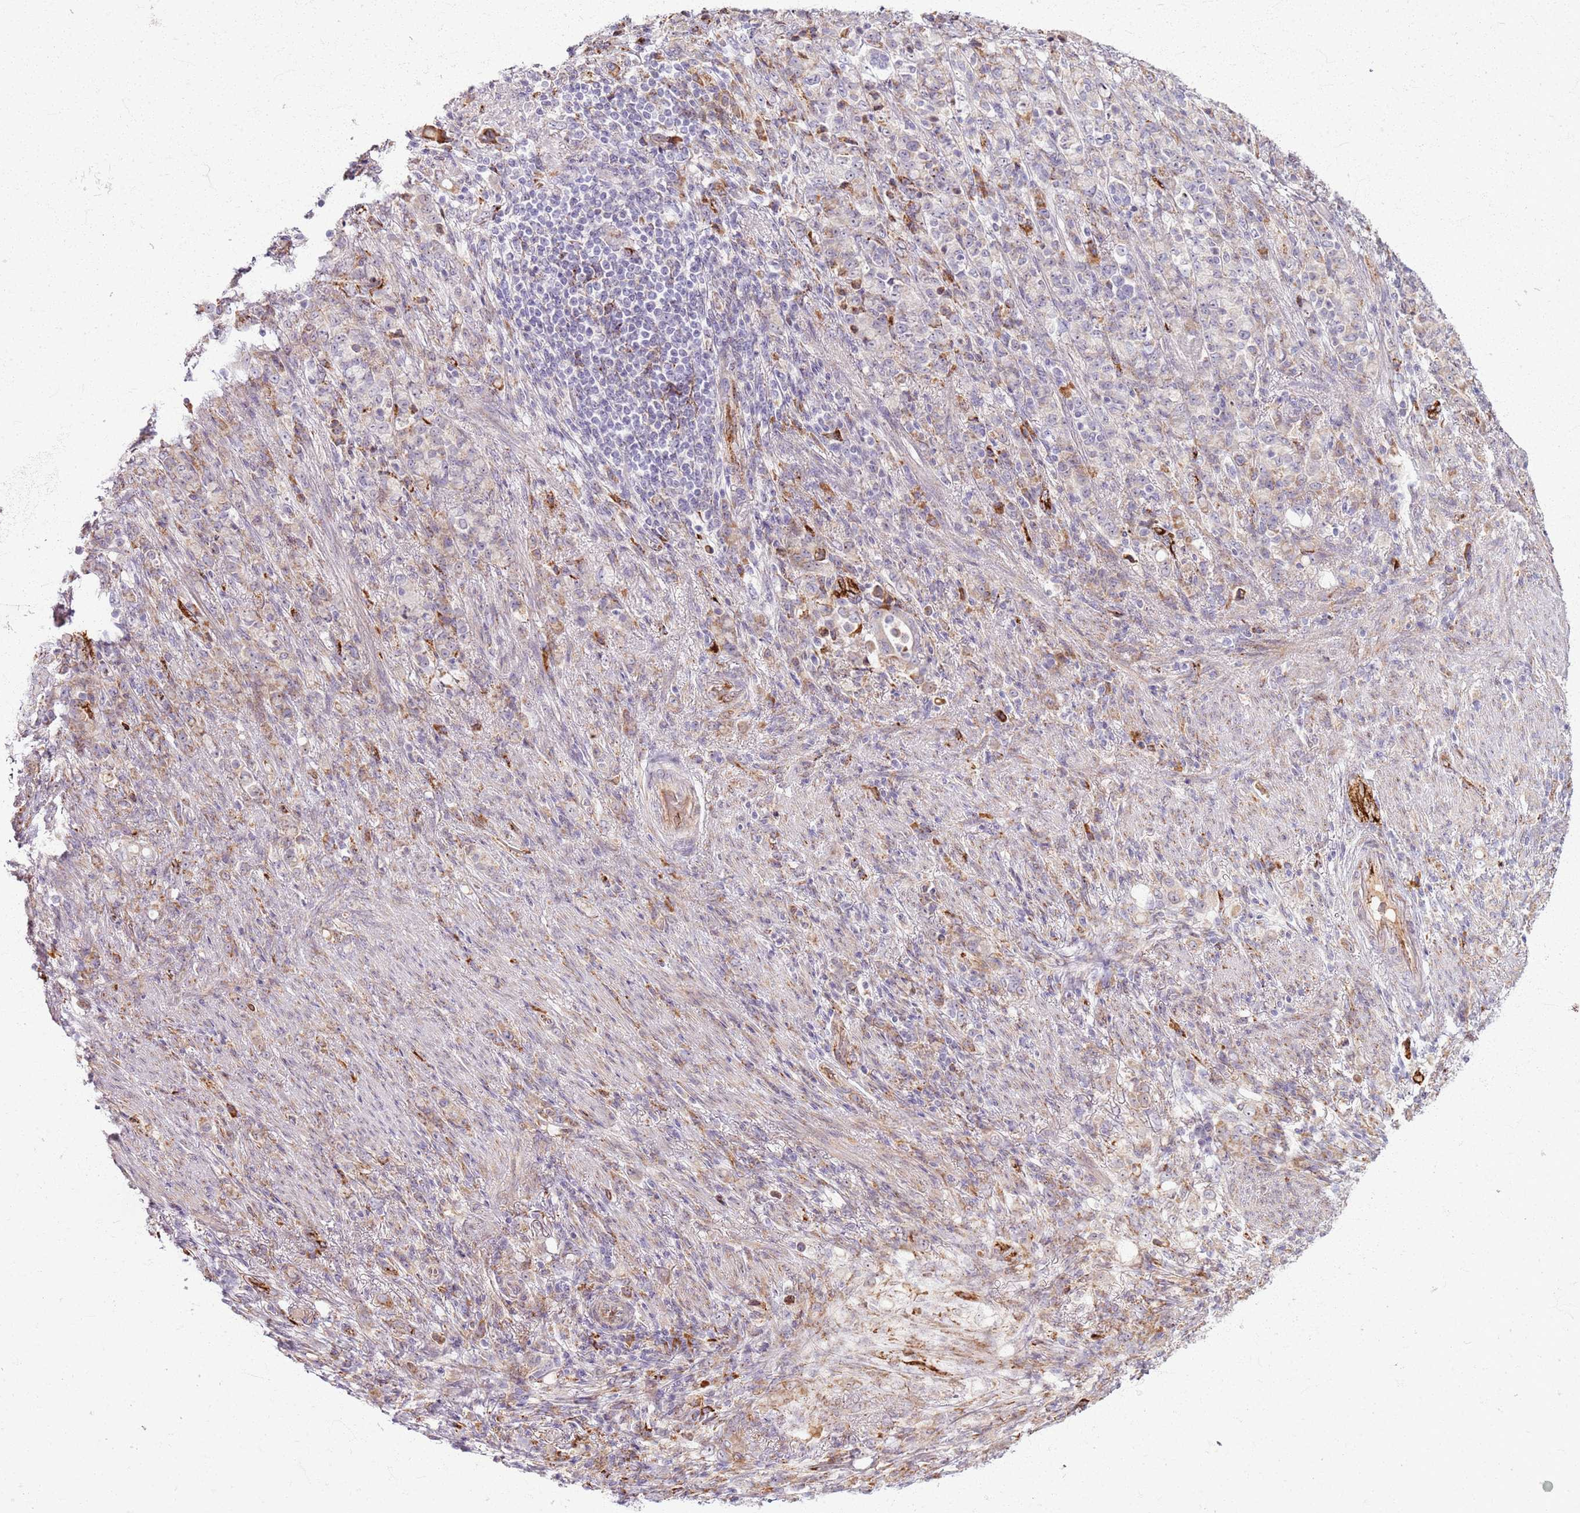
{"staining": {"intensity": "weak", "quantity": "<25%", "location": "cytoplasmic/membranous"}, "tissue": "stomach cancer", "cell_type": "Tumor cells", "image_type": "cancer", "snomed": [{"axis": "morphology", "description": "Adenocarcinoma, NOS"}, {"axis": "topography", "description": "Stomach"}], "caption": "Adenocarcinoma (stomach) was stained to show a protein in brown. There is no significant staining in tumor cells.", "gene": "KRI1", "patient": {"sex": "female", "age": 79}}